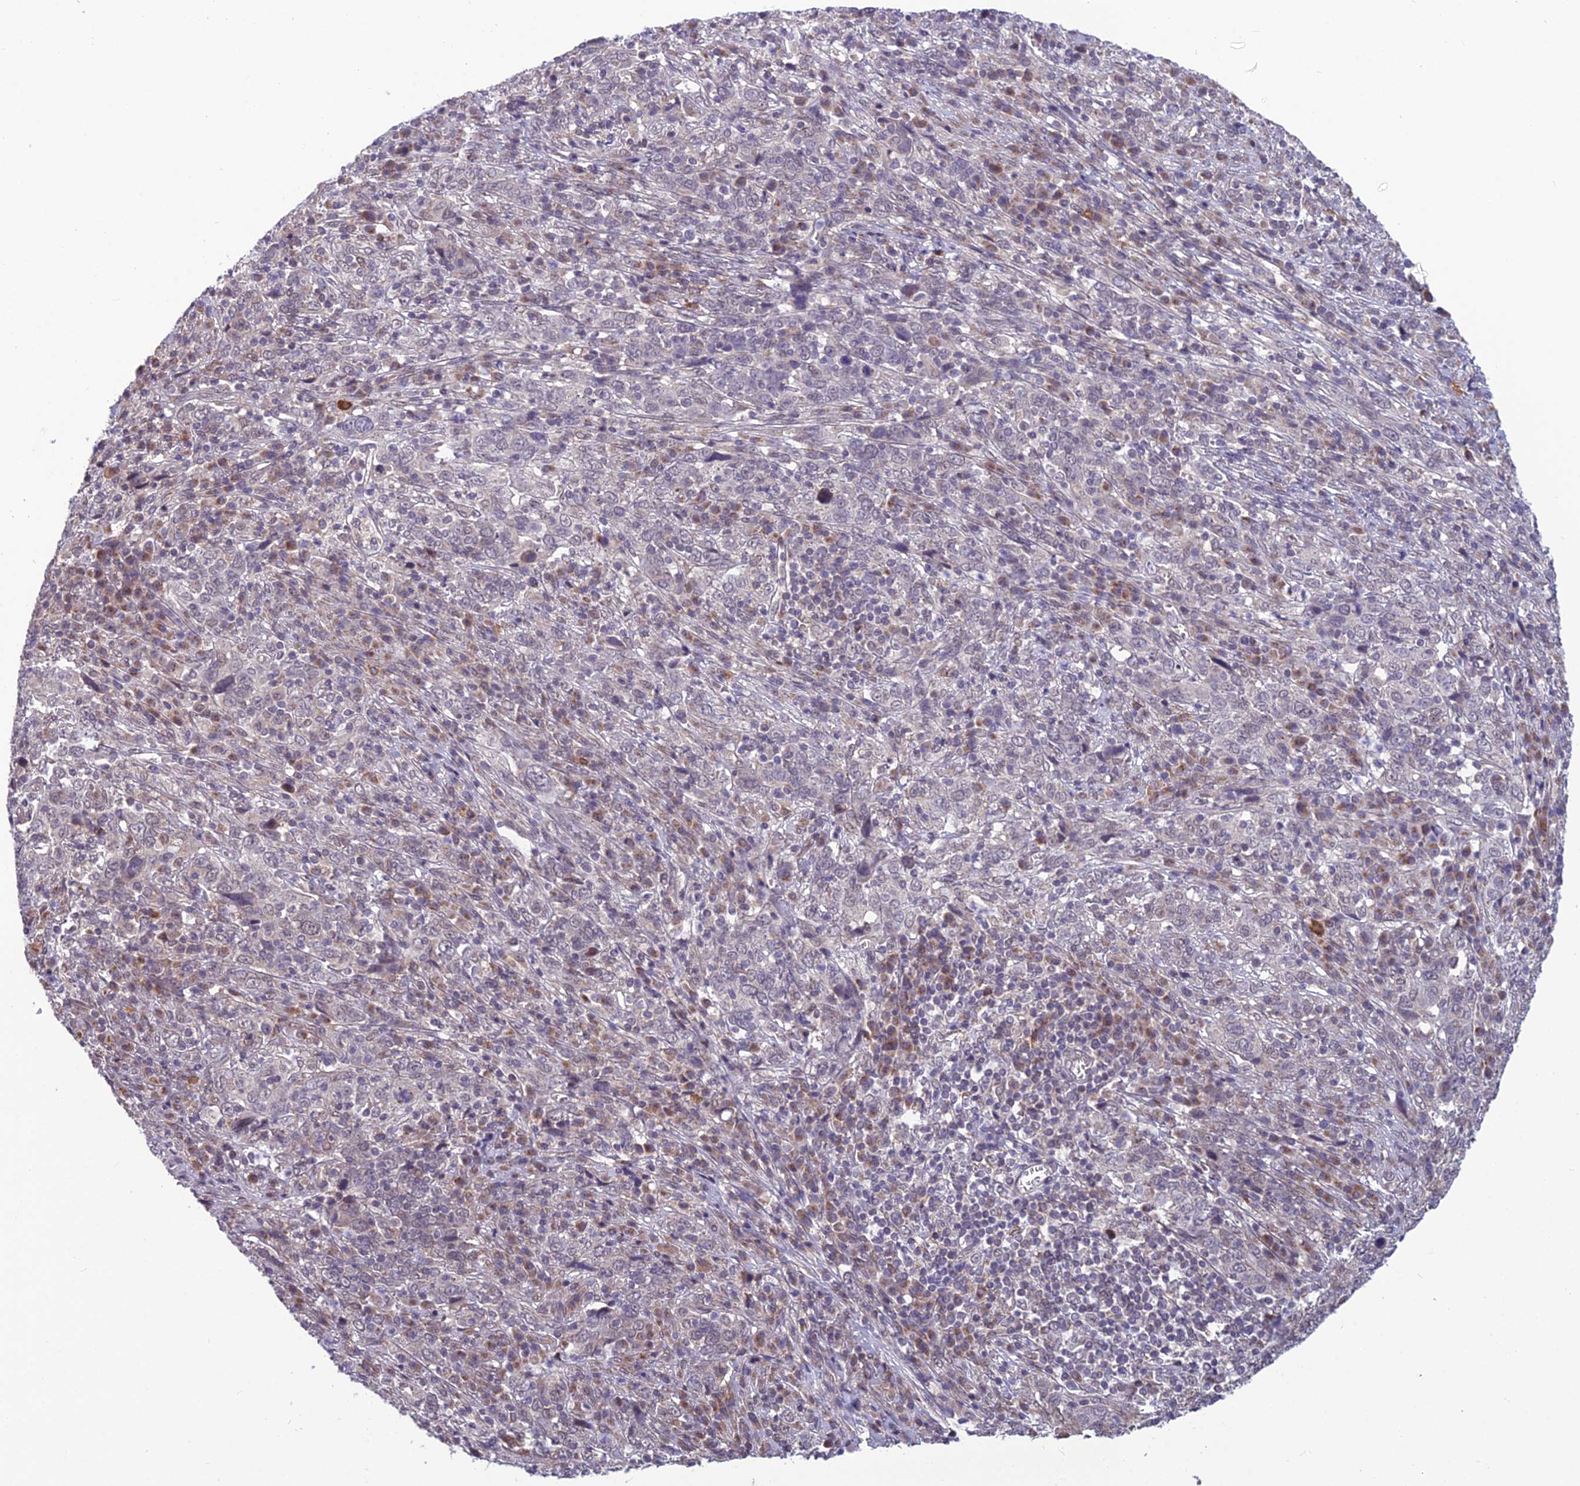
{"staining": {"intensity": "negative", "quantity": "none", "location": "none"}, "tissue": "cervical cancer", "cell_type": "Tumor cells", "image_type": "cancer", "snomed": [{"axis": "morphology", "description": "Squamous cell carcinoma, NOS"}, {"axis": "topography", "description": "Cervix"}], "caption": "Tumor cells are negative for protein expression in human cervical cancer (squamous cell carcinoma).", "gene": "FBRS", "patient": {"sex": "female", "age": 46}}